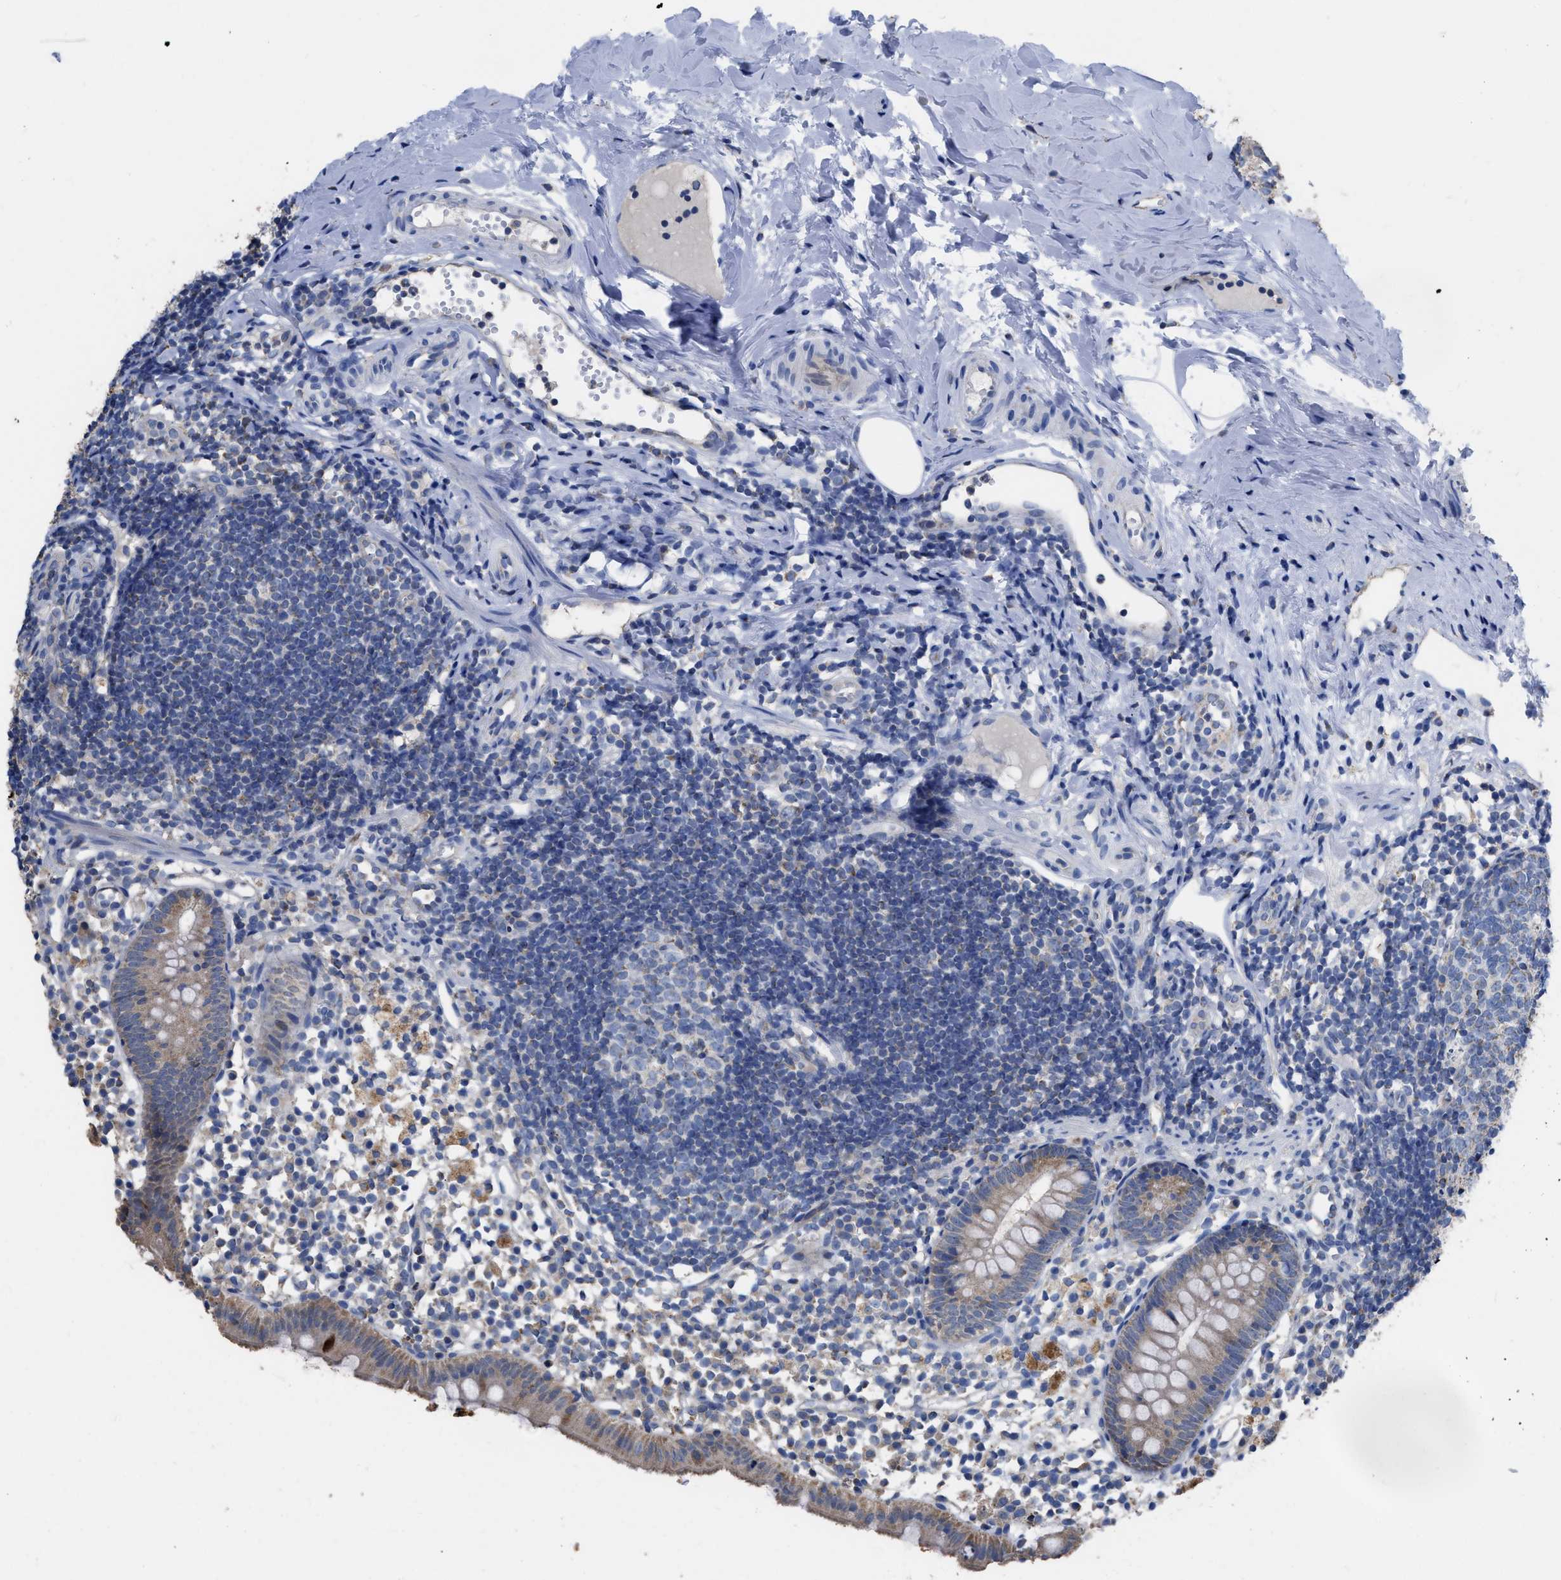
{"staining": {"intensity": "moderate", "quantity": ">75%", "location": "cytoplasmic/membranous"}, "tissue": "appendix", "cell_type": "Glandular cells", "image_type": "normal", "snomed": [{"axis": "morphology", "description": "Normal tissue, NOS"}, {"axis": "topography", "description": "Appendix"}], "caption": "This histopathology image demonstrates normal appendix stained with immunohistochemistry (IHC) to label a protein in brown. The cytoplasmic/membranous of glandular cells show moderate positivity for the protein. Nuclei are counter-stained blue.", "gene": "AK2", "patient": {"sex": "female", "age": 20}}